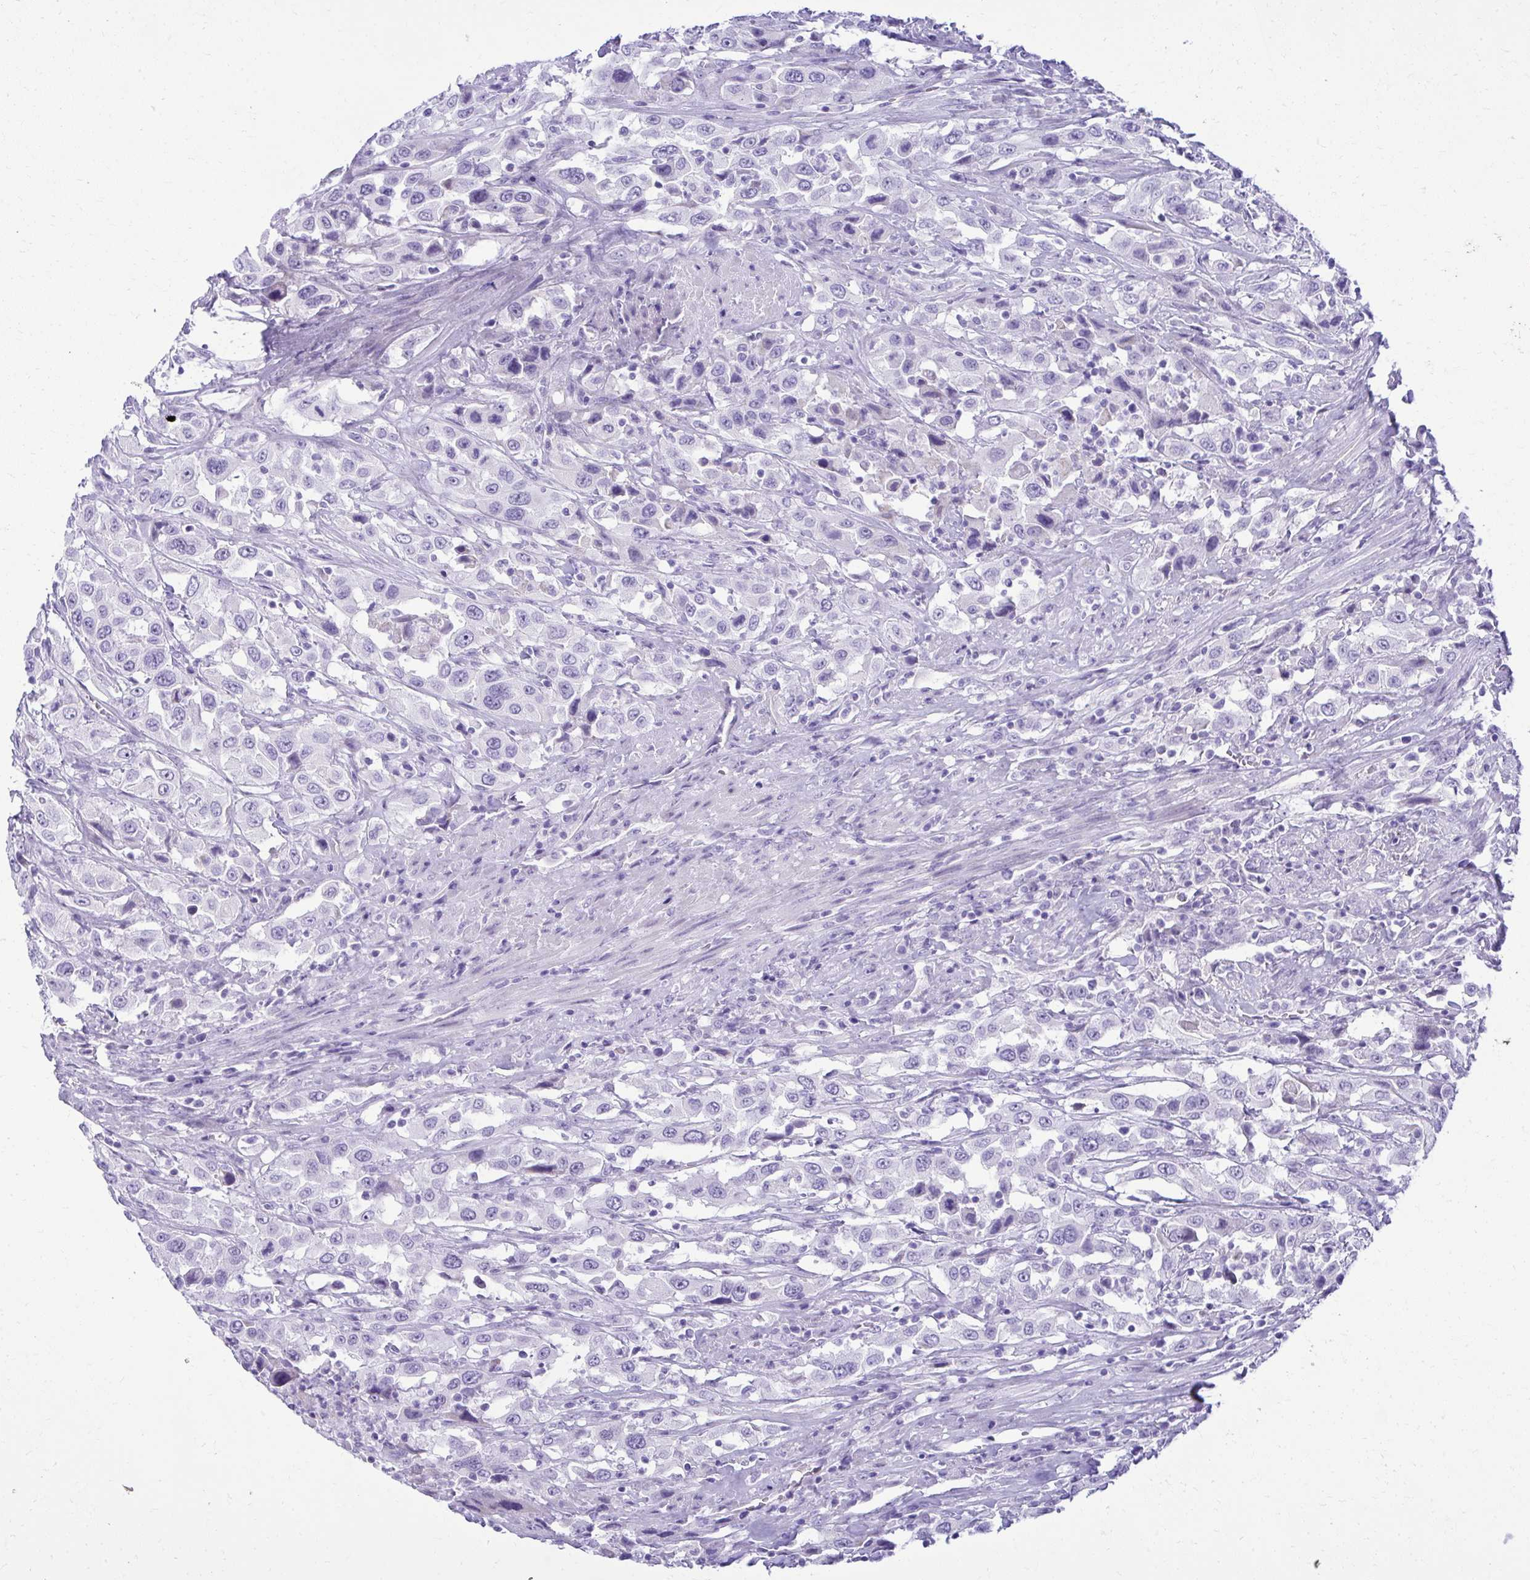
{"staining": {"intensity": "negative", "quantity": "none", "location": "none"}, "tissue": "urothelial cancer", "cell_type": "Tumor cells", "image_type": "cancer", "snomed": [{"axis": "morphology", "description": "Urothelial carcinoma, High grade"}, {"axis": "topography", "description": "Urinary bladder"}], "caption": "Immunohistochemistry of human urothelial cancer reveals no staining in tumor cells.", "gene": "RALYL", "patient": {"sex": "male", "age": 61}}